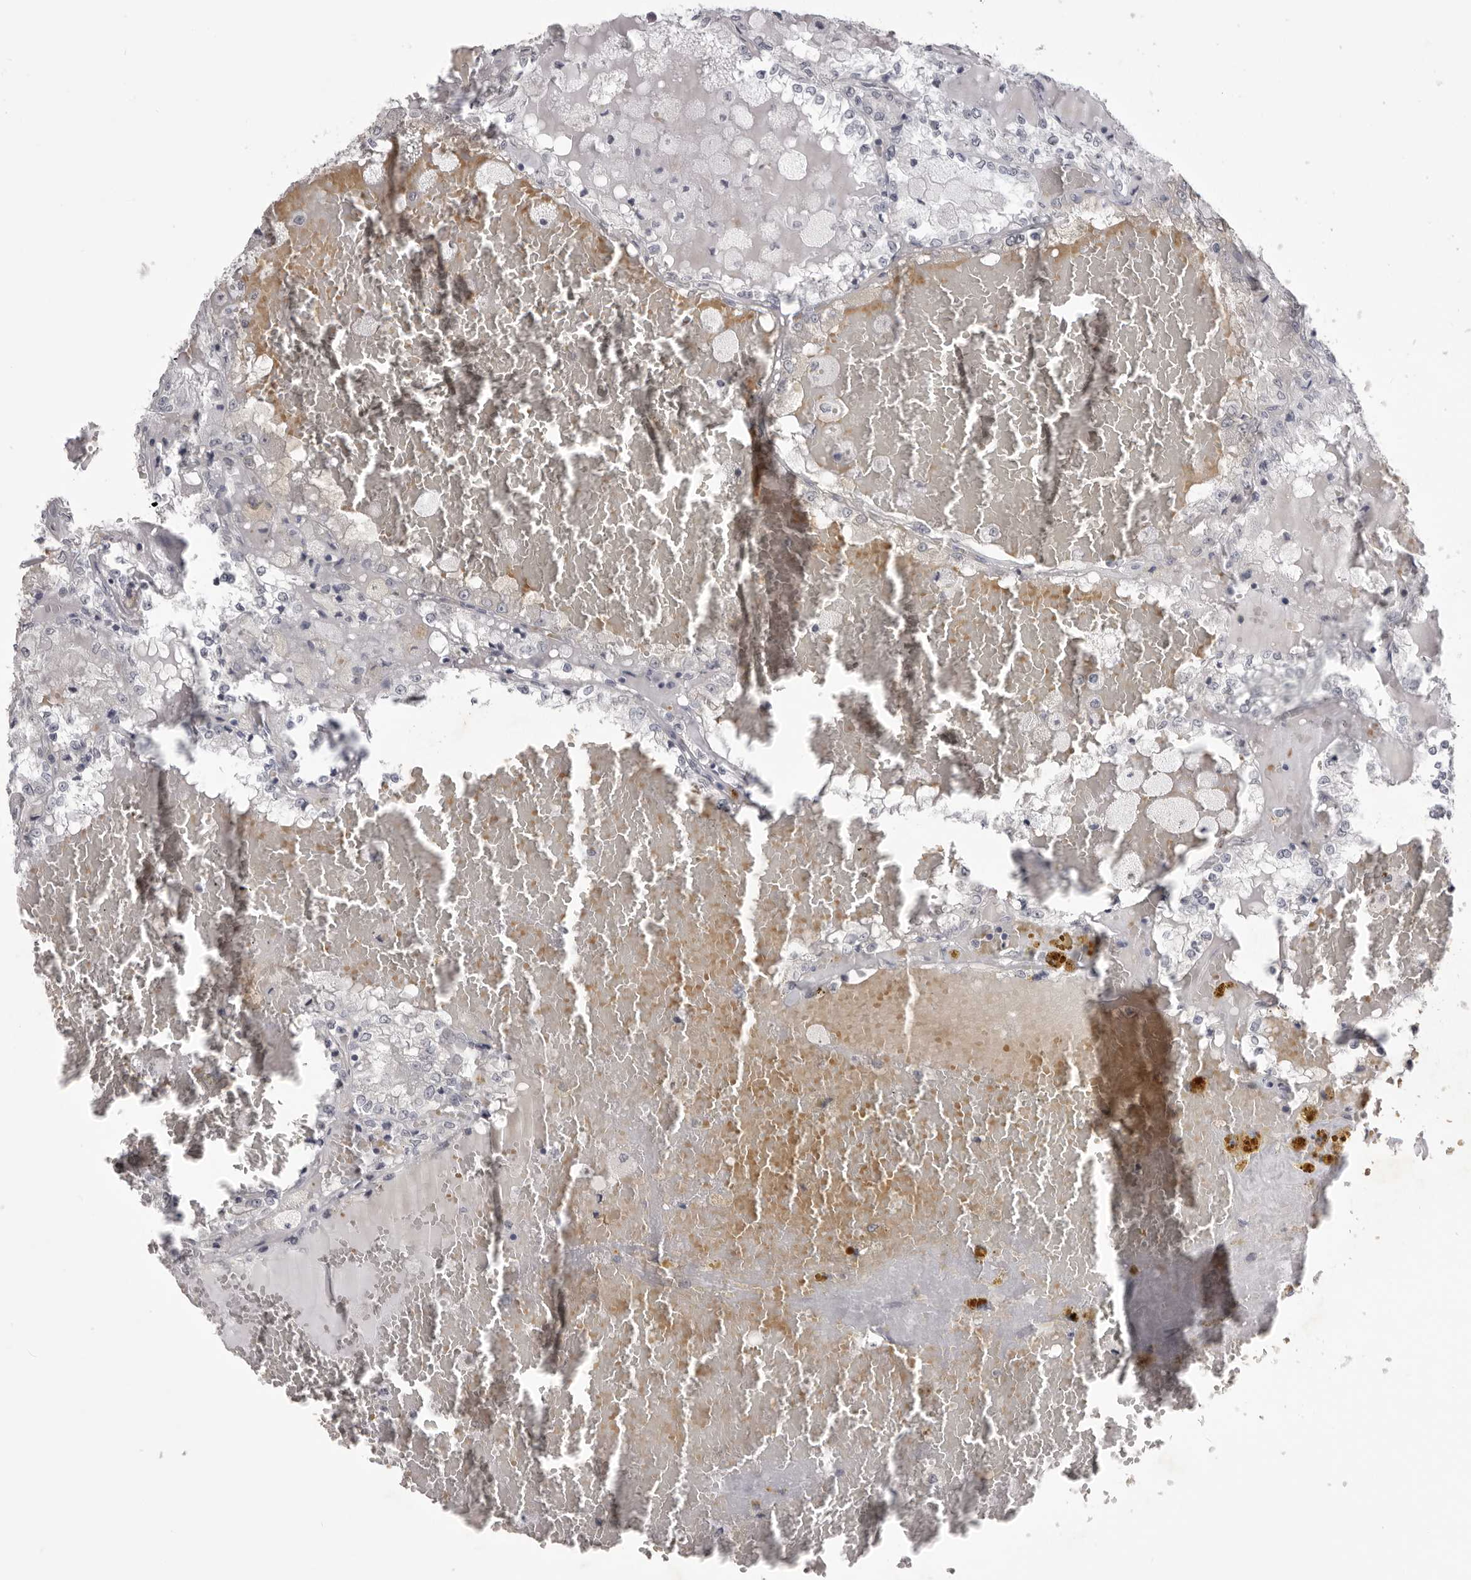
{"staining": {"intensity": "negative", "quantity": "none", "location": "none"}, "tissue": "renal cancer", "cell_type": "Tumor cells", "image_type": "cancer", "snomed": [{"axis": "morphology", "description": "Adenocarcinoma, NOS"}, {"axis": "topography", "description": "Kidney"}], "caption": "IHC histopathology image of renal adenocarcinoma stained for a protein (brown), which reveals no staining in tumor cells.", "gene": "EPHA10", "patient": {"sex": "female", "age": 56}}